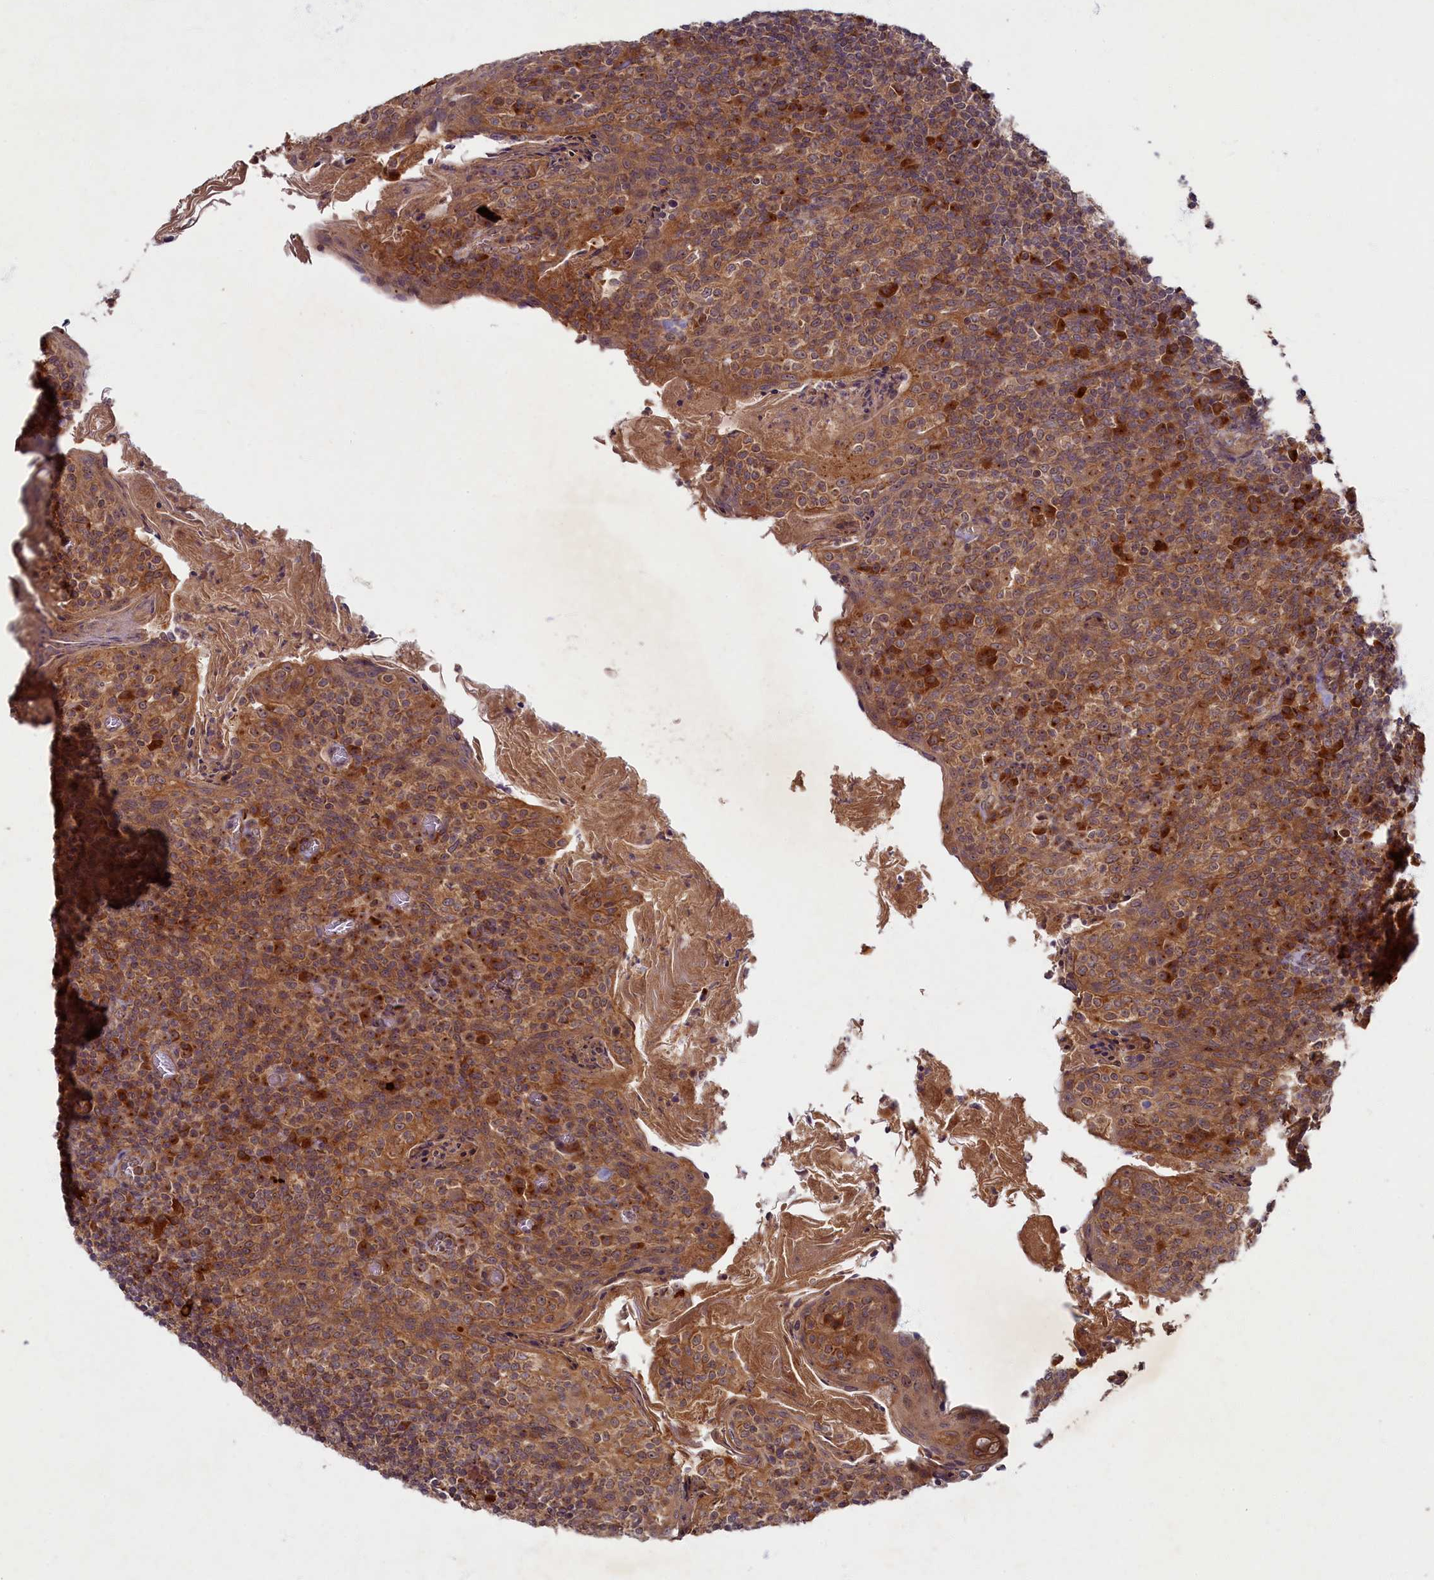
{"staining": {"intensity": "moderate", "quantity": ">75%", "location": "cytoplasmic/membranous"}, "tissue": "tonsil", "cell_type": "Germinal center cells", "image_type": "normal", "snomed": [{"axis": "morphology", "description": "Normal tissue, NOS"}, {"axis": "topography", "description": "Tonsil"}], "caption": "Brown immunohistochemical staining in normal tonsil displays moderate cytoplasmic/membranous expression in about >75% of germinal center cells.", "gene": "BICD1", "patient": {"sex": "female", "age": 10}}